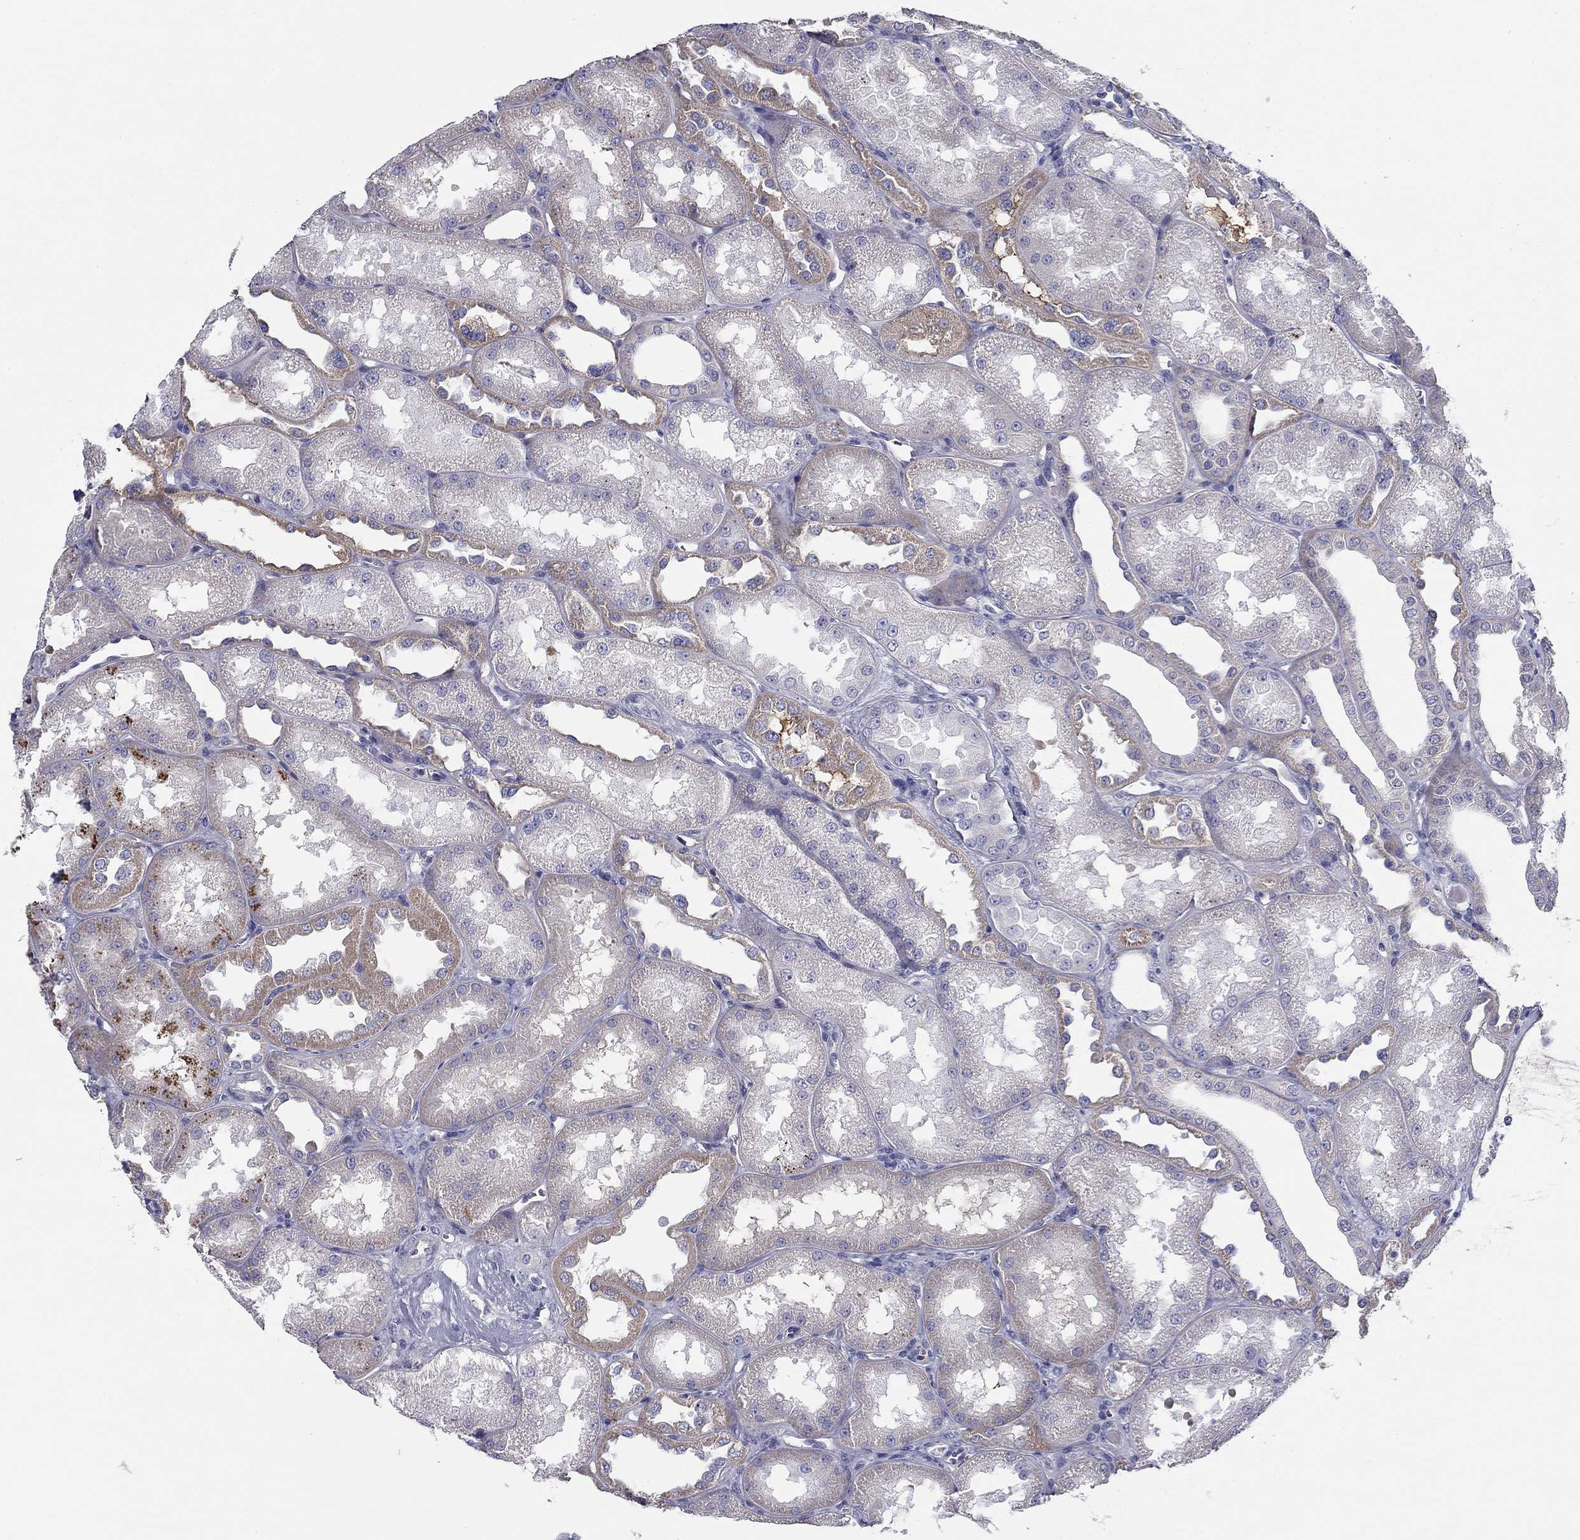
{"staining": {"intensity": "negative", "quantity": "none", "location": "none"}, "tissue": "kidney", "cell_type": "Cells in glomeruli", "image_type": "normal", "snomed": [{"axis": "morphology", "description": "Normal tissue, NOS"}, {"axis": "topography", "description": "Kidney"}], "caption": "Immunohistochemistry micrograph of normal kidney: human kidney stained with DAB demonstrates no significant protein positivity in cells in glomeruli.", "gene": "CPLX4", "patient": {"sex": "male", "age": 61}}